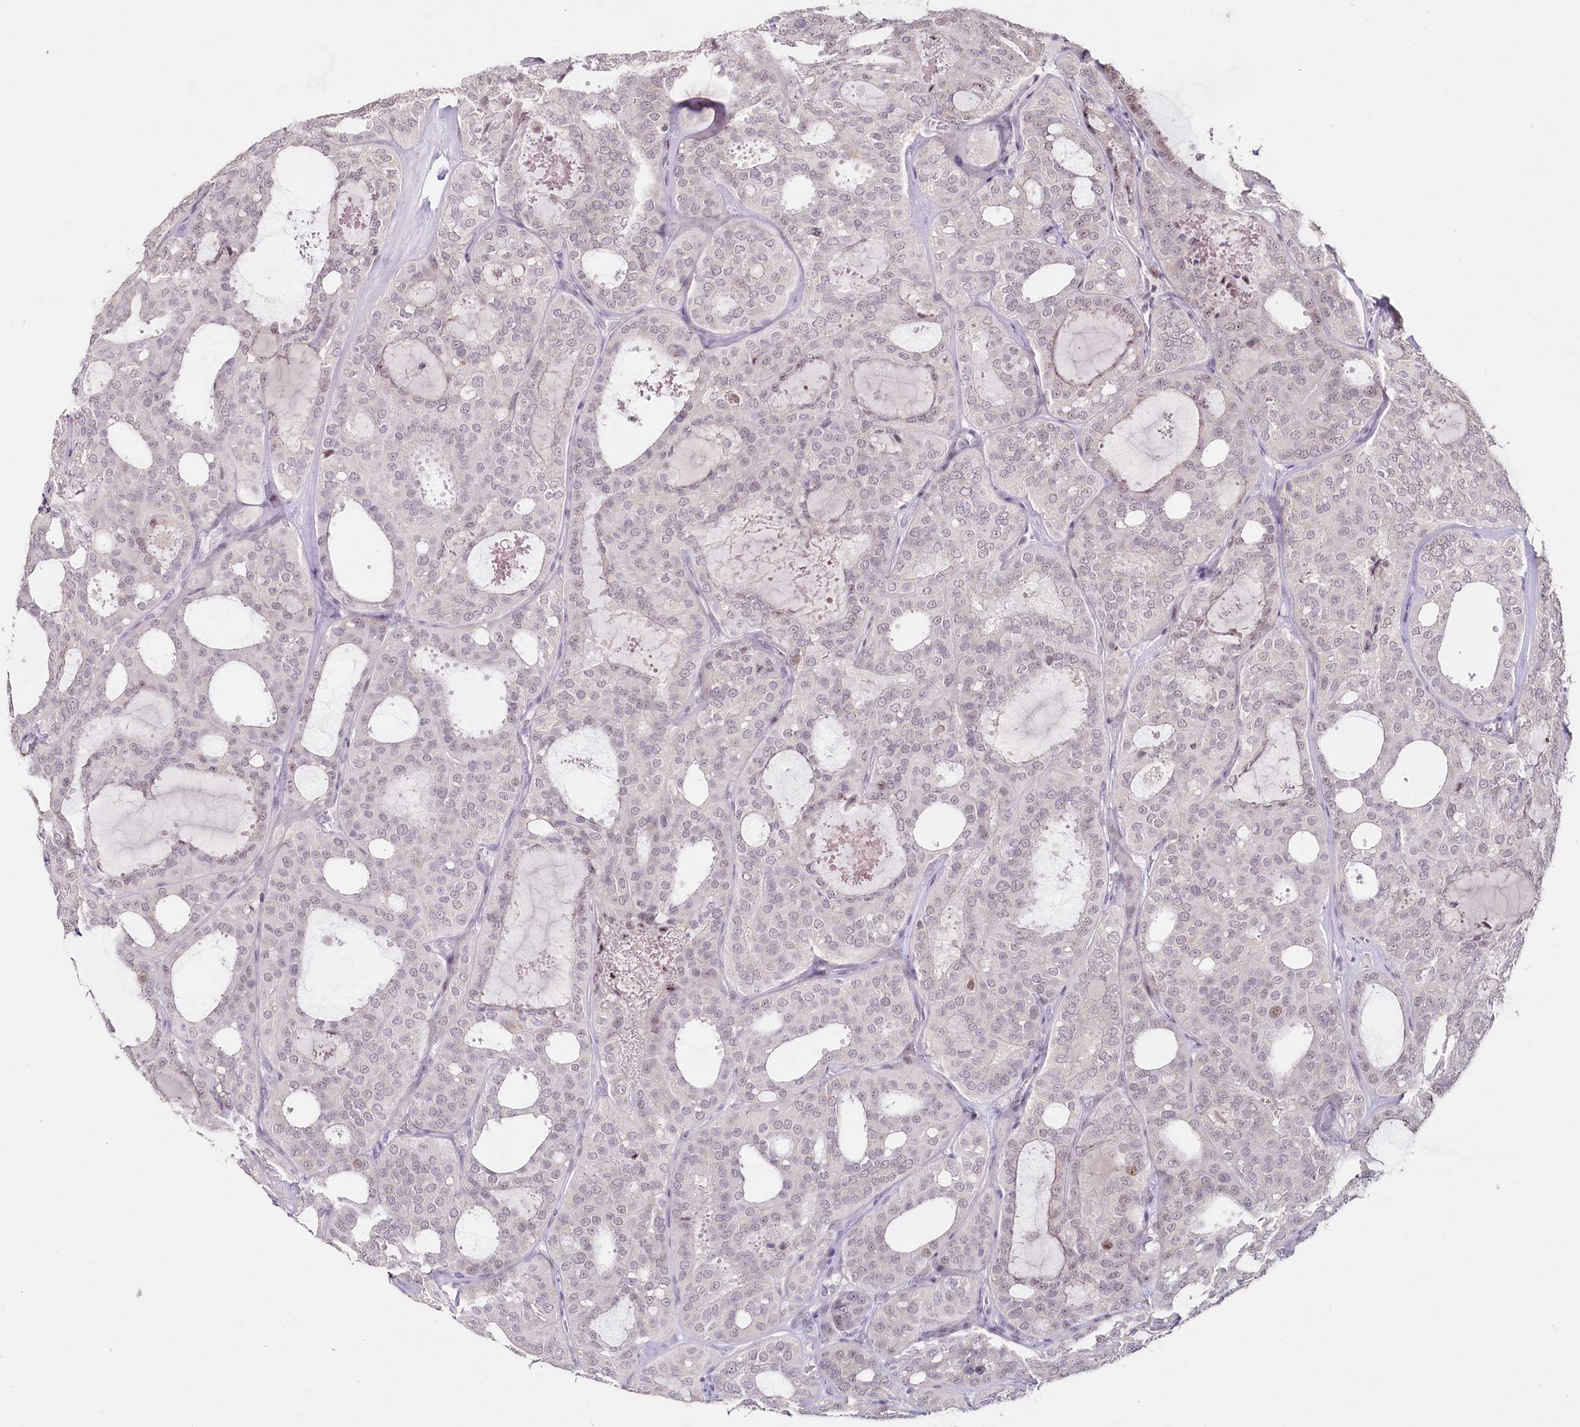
{"staining": {"intensity": "weak", "quantity": "<25%", "location": "cytoplasmic/membranous,nuclear"}, "tissue": "thyroid cancer", "cell_type": "Tumor cells", "image_type": "cancer", "snomed": [{"axis": "morphology", "description": "Follicular adenoma carcinoma, NOS"}, {"axis": "topography", "description": "Thyroid gland"}], "caption": "Immunohistochemistry (IHC) micrograph of neoplastic tissue: human follicular adenoma carcinoma (thyroid) stained with DAB (3,3'-diaminobenzidine) reveals no significant protein positivity in tumor cells.", "gene": "HPD", "patient": {"sex": "male", "age": 75}}